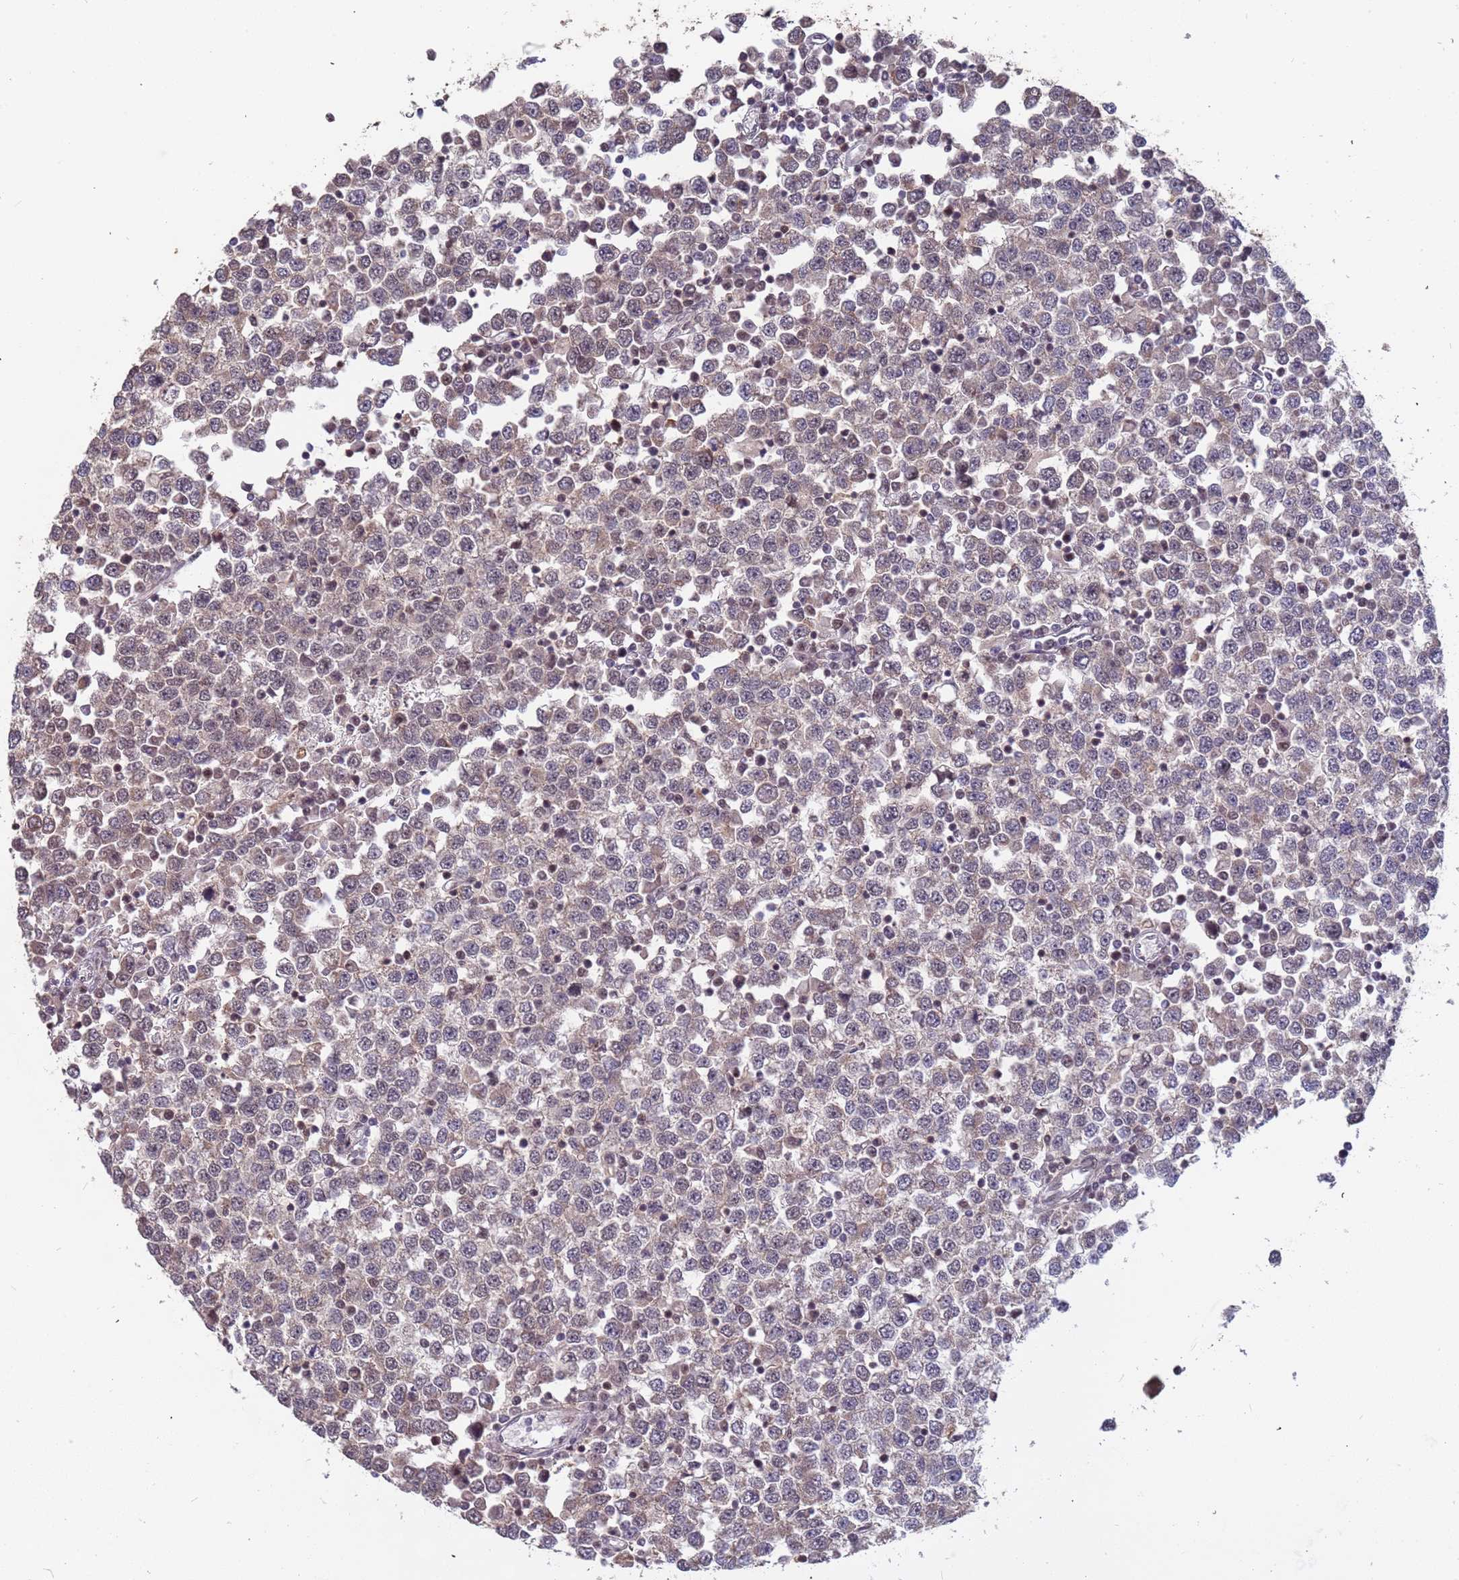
{"staining": {"intensity": "weak", "quantity": "25%-75%", "location": "cytoplasmic/membranous"}, "tissue": "testis cancer", "cell_type": "Tumor cells", "image_type": "cancer", "snomed": [{"axis": "morphology", "description": "Seminoma, NOS"}, {"axis": "topography", "description": "Testis"}], "caption": "Immunohistochemistry (IHC) (DAB) staining of human testis cancer shows weak cytoplasmic/membranous protein expression in about 25%-75% of tumor cells.", "gene": "DENND2B", "patient": {"sex": "male", "age": 65}}